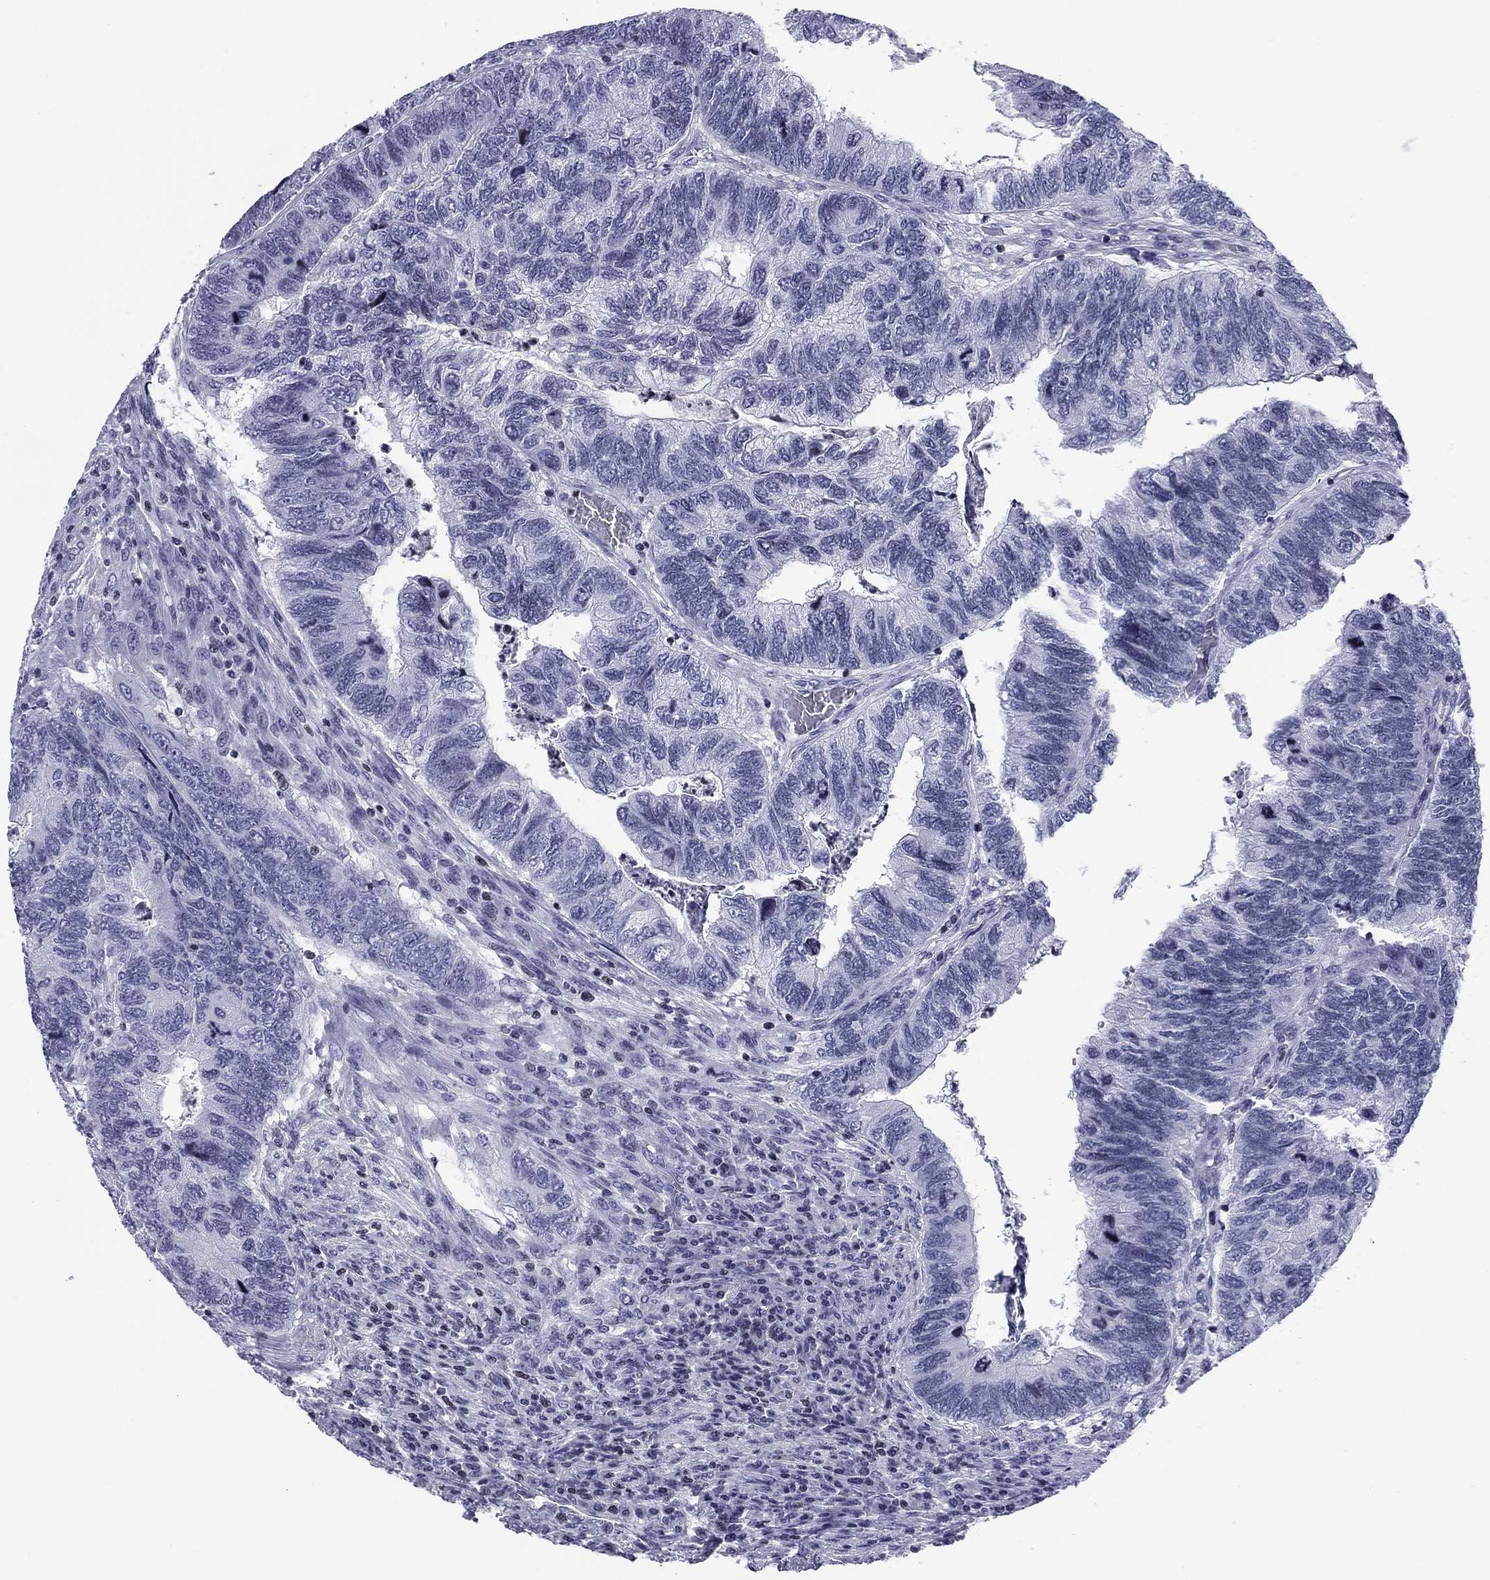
{"staining": {"intensity": "negative", "quantity": "none", "location": "none"}, "tissue": "colorectal cancer", "cell_type": "Tumor cells", "image_type": "cancer", "snomed": [{"axis": "morphology", "description": "Adenocarcinoma, NOS"}, {"axis": "topography", "description": "Colon"}], "caption": "Tumor cells show no significant protein positivity in colorectal cancer.", "gene": "CCDC144A", "patient": {"sex": "female", "age": 67}}